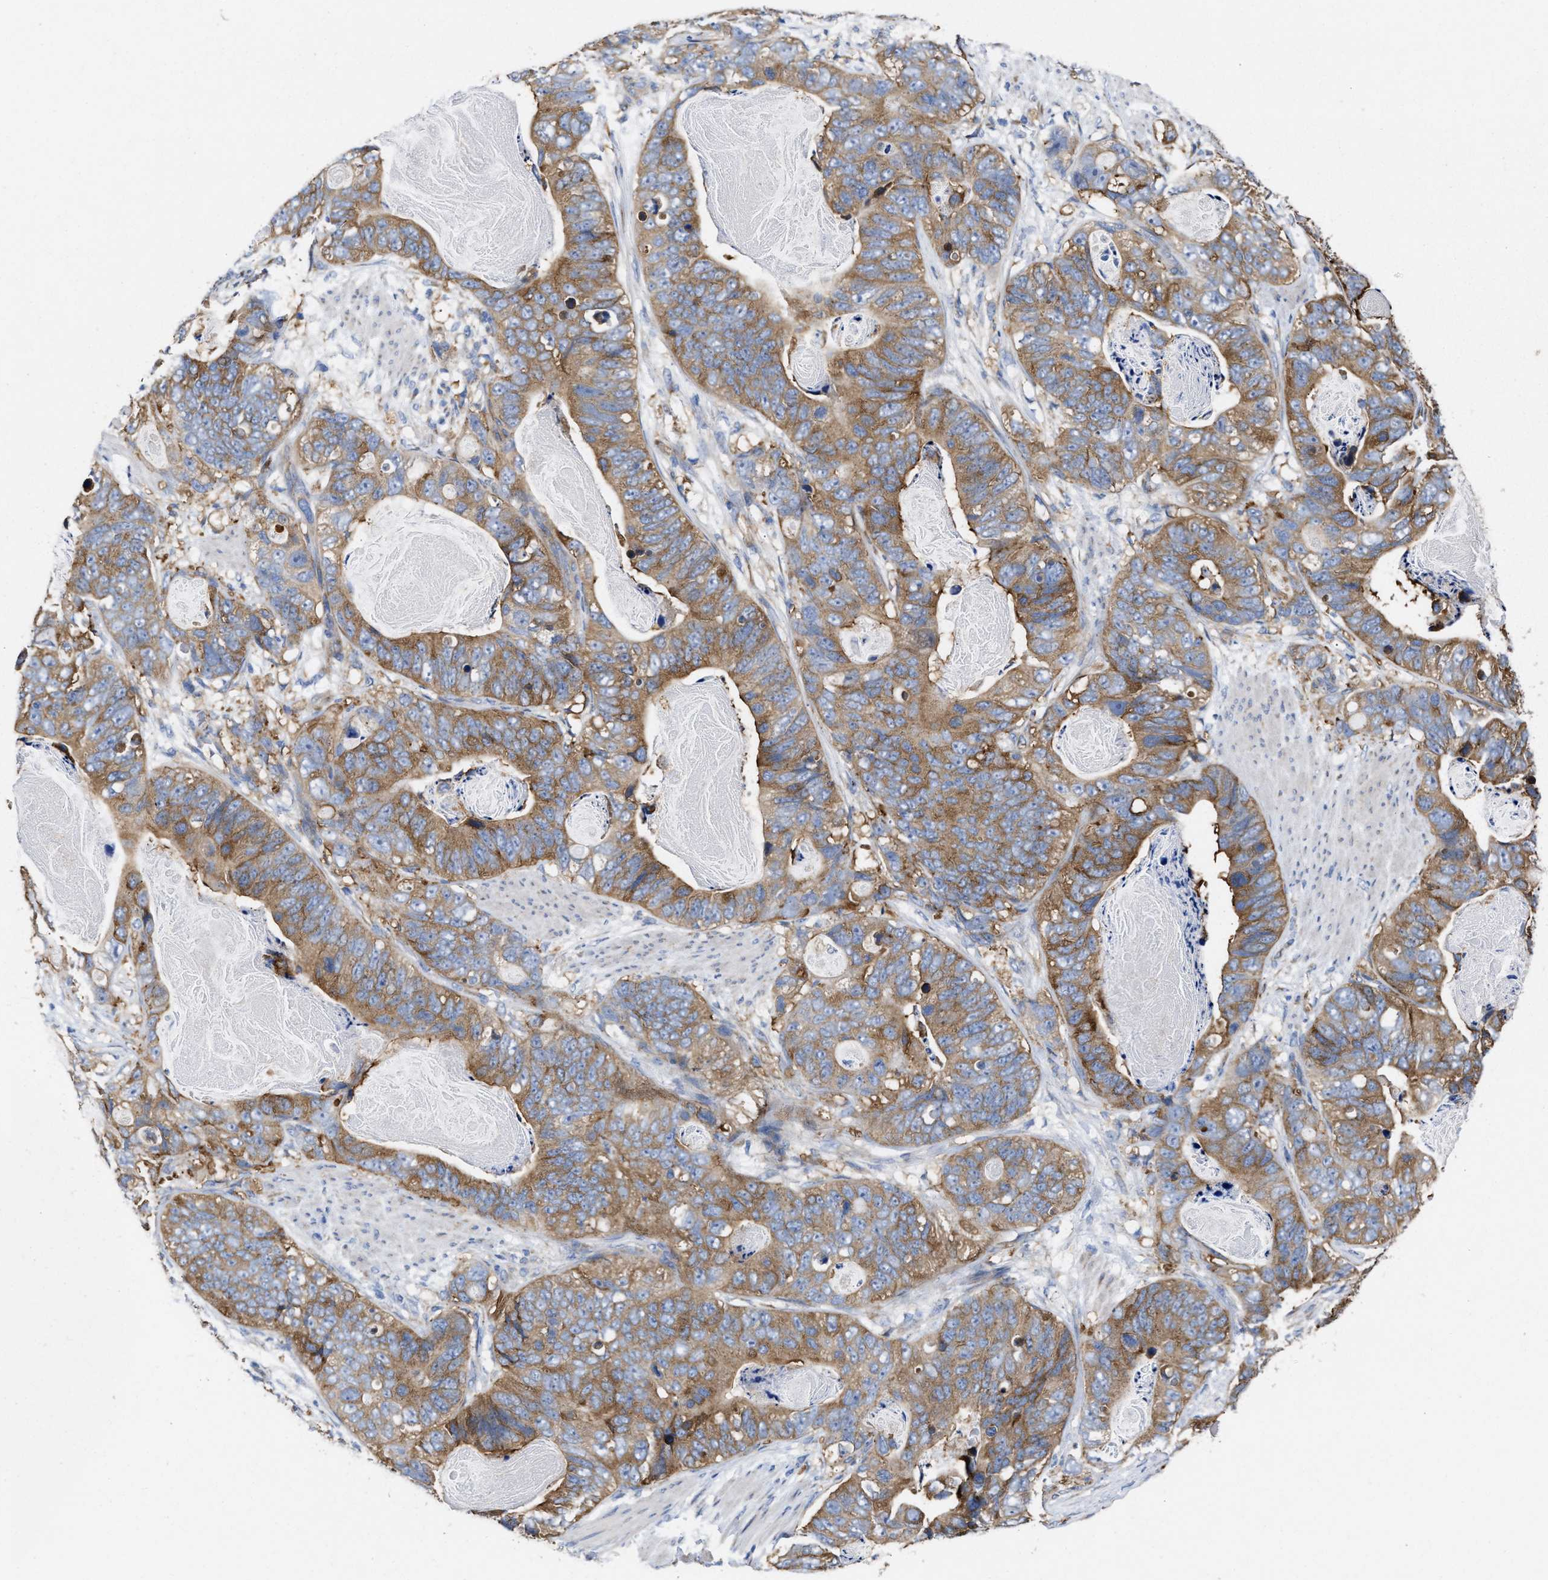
{"staining": {"intensity": "moderate", "quantity": ">75%", "location": "cytoplasmic/membranous"}, "tissue": "stomach cancer", "cell_type": "Tumor cells", "image_type": "cancer", "snomed": [{"axis": "morphology", "description": "Adenocarcinoma, NOS"}, {"axis": "topography", "description": "Stomach"}], "caption": "Stomach cancer (adenocarcinoma) tissue displays moderate cytoplasmic/membranous staining in about >75% of tumor cells, visualized by immunohistochemistry.", "gene": "PPP1R15A", "patient": {"sex": "female", "age": 89}}